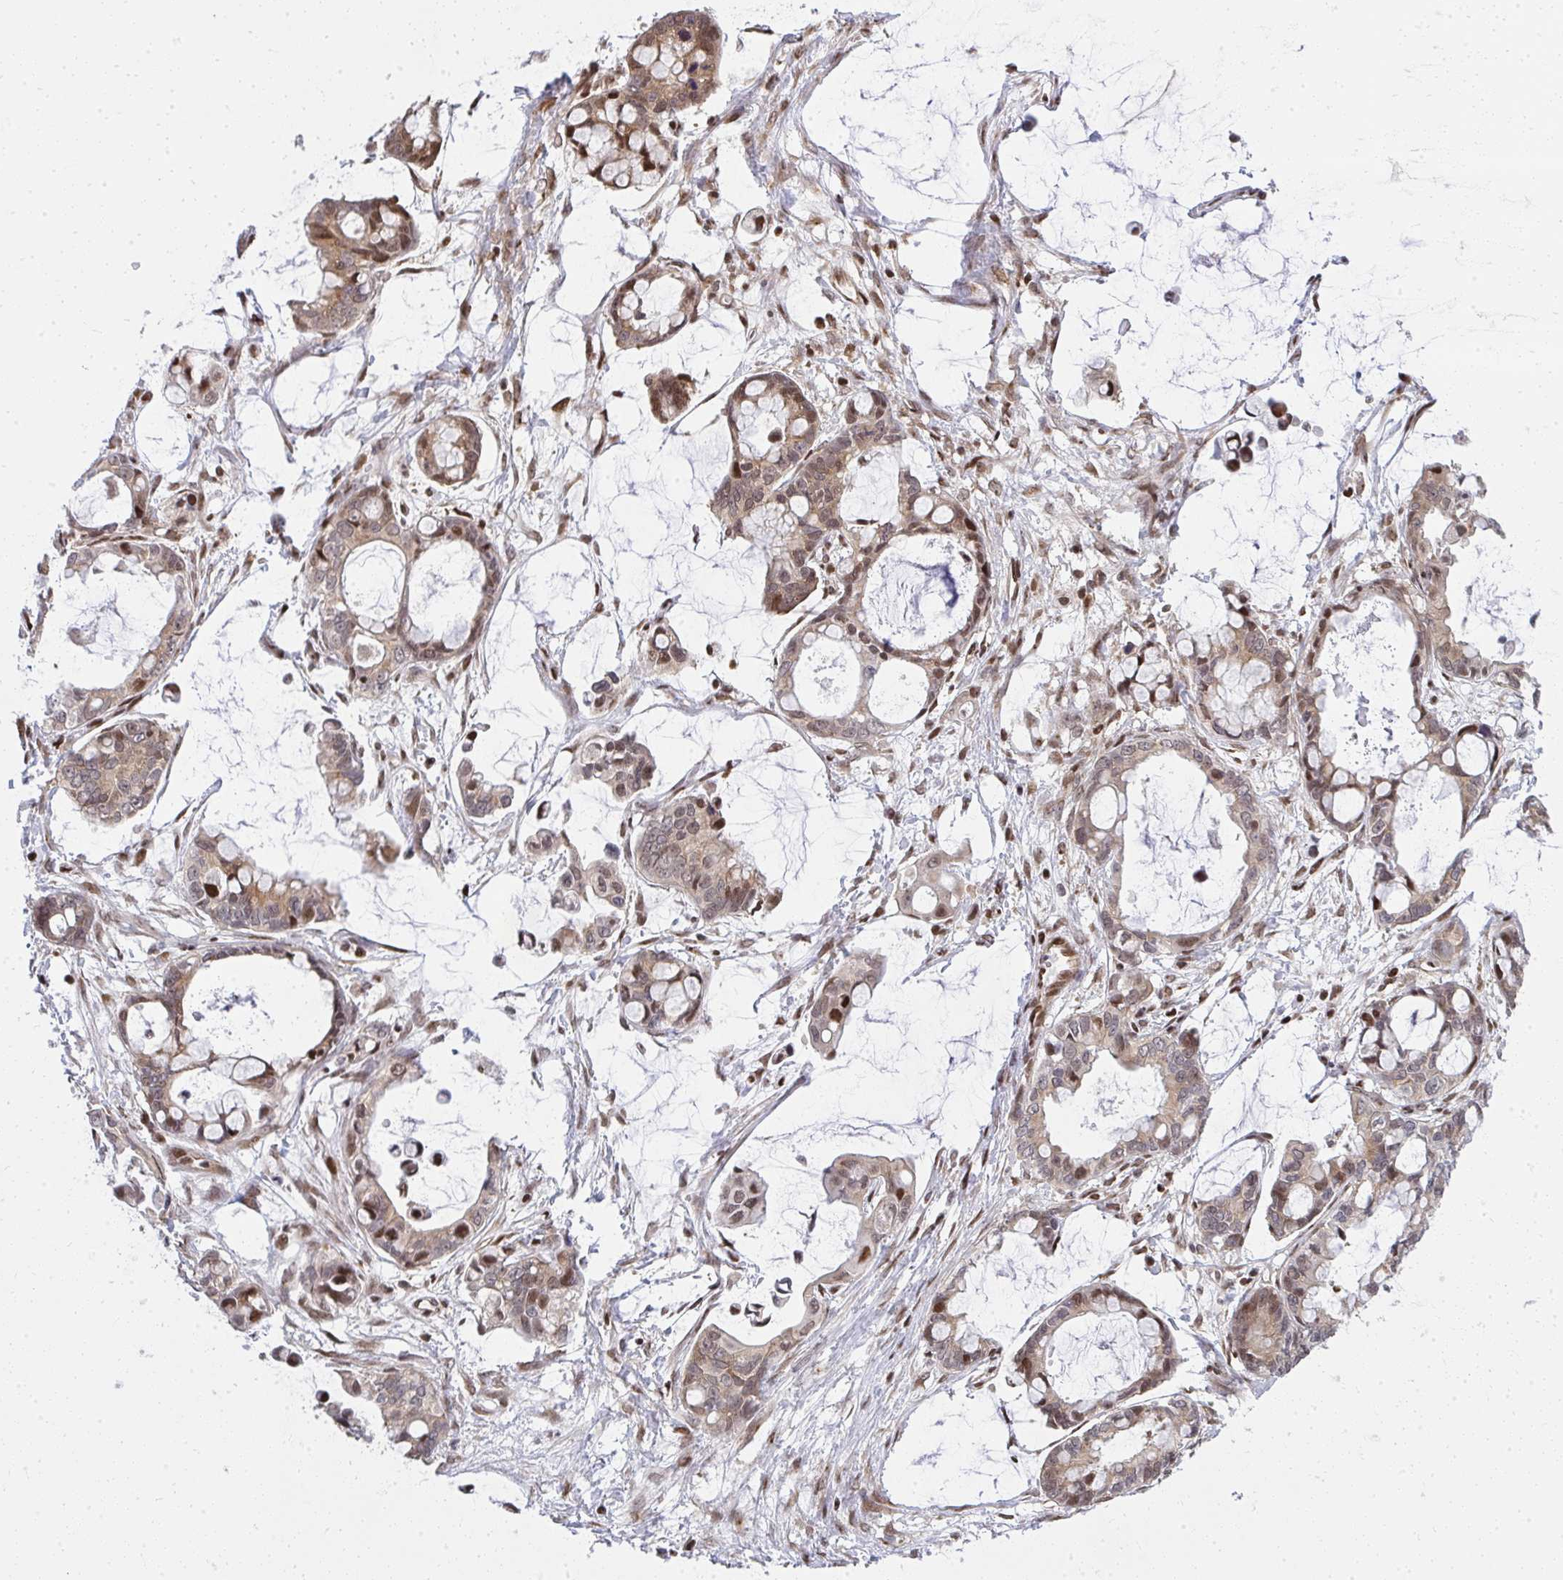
{"staining": {"intensity": "moderate", "quantity": "25%-75%", "location": "cytoplasmic/membranous,nuclear"}, "tissue": "ovarian cancer", "cell_type": "Tumor cells", "image_type": "cancer", "snomed": [{"axis": "morphology", "description": "Cystadenocarcinoma, mucinous, NOS"}, {"axis": "topography", "description": "Ovary"}], "caption": "A histopathology image of human ovarian cancer (mucinous cystadenocarcinoma) stained for a protein shows moderate cytoplasmic/membranous and nuclear brown staining in tumor cells. (brown staining indicates protein expression, while blue staining denotes nuclei).", "gene": "PIGY", "patient": {"sex": "female", "age": 63}}